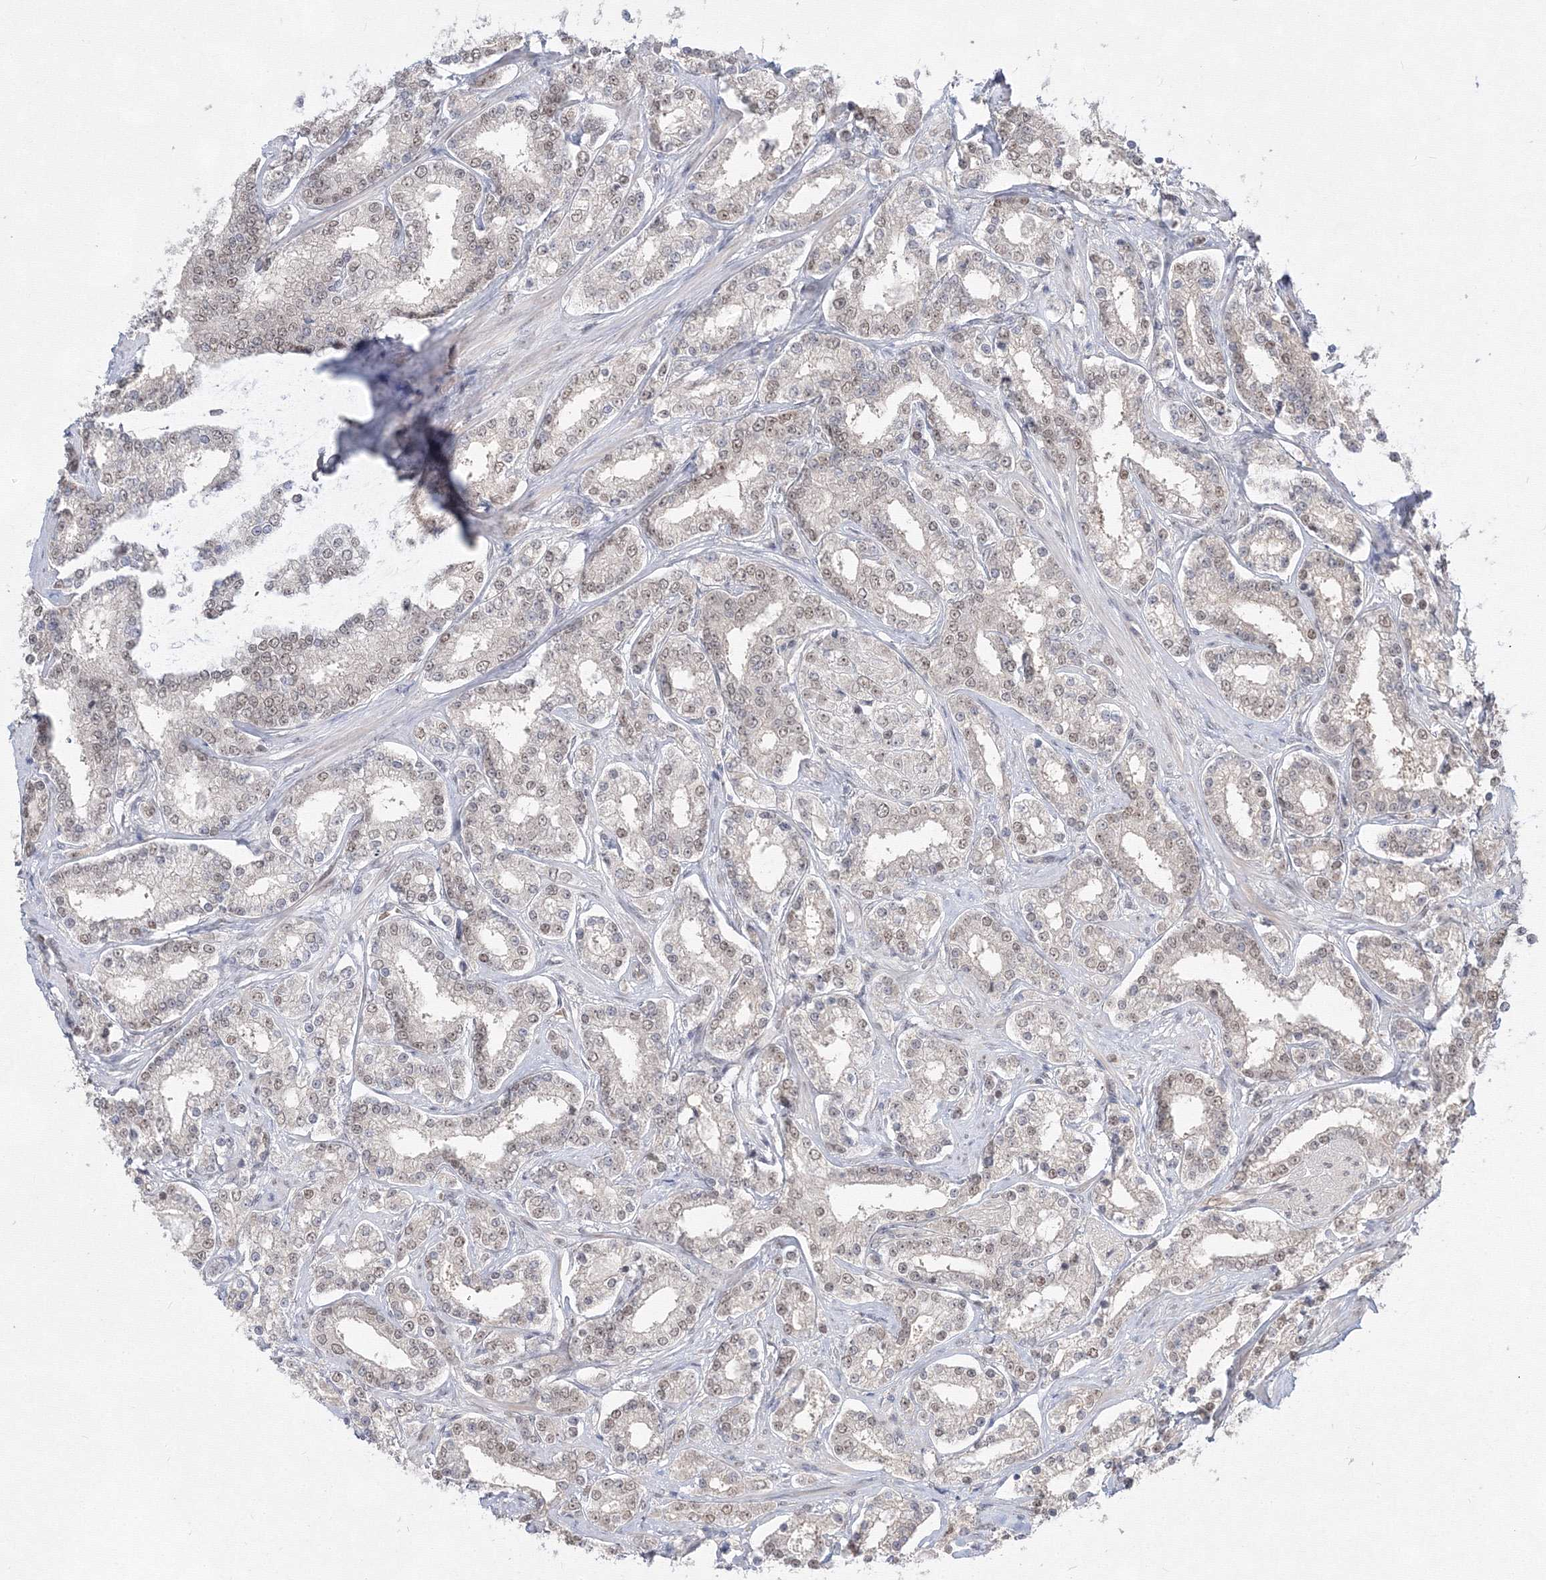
{"staining": {"intensity": "weak", "quantity": "25%-75%", "location": "nuclear"}, "tissue": "prostate cancer", "cell_type": "Tumor cells", "image_type": "cancer", "snomed": [{"axis": "morphology", "description": "Normal tissue, NOS"}, {"axis": "morphology", "description": "Adenocarcinoma, High grade"}, {"axis": "topography", "description": "Prostate"}], "caption": "High-grade adenocarcinoma (prostate) stained for a protein exhibits weak nuclear positivity in tumor cells. Using DAB (3,3'-diaminobenzidine) (brown) and hematoxylin (blue) stains, captured at high magnification using brightfield microscopy.", "gene": "COPS4", "patient": {"sex": "male", "age": 83}}